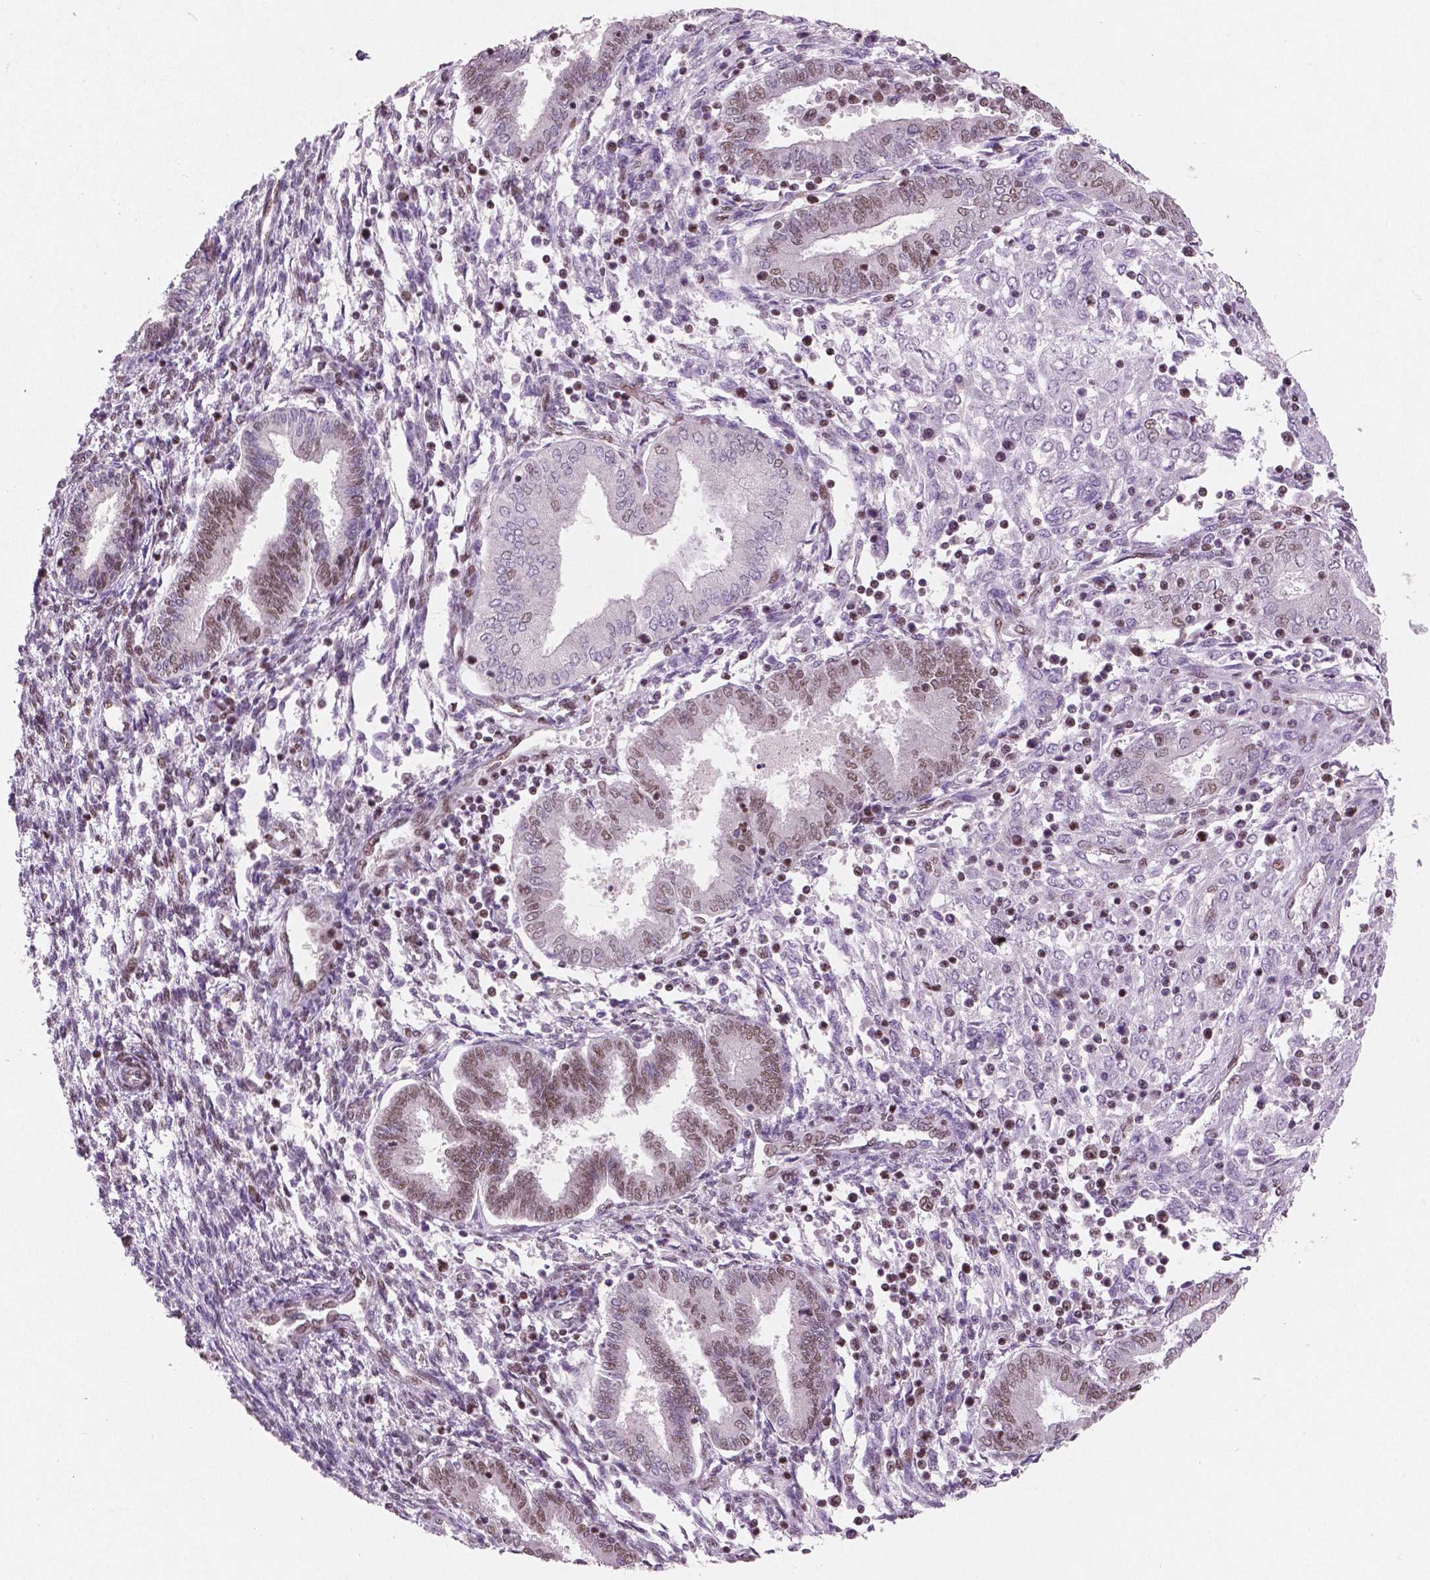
{"staining": {"intensity": "moderate", "quantity": "25%-75%", "location": "nuclear"}, "tissue": "endometrium", "cell_type": "Cells in endometrial stroma", "image_type": "normal", "snomed": [{"axis": "morphology", "description": "Normal tissue, NOS"}, {"axis": "topography", "description": "Endometrium"}], "caption": "Protein staining of unremarkable endometrium shows moderate nuclear staining in about 25%-75% of cells in endometrial stroma. The protein of interest is stained brown, and the nuclei are stained in blue (DAB IHC with brightfield microscopy, high magnification).", "gene": "BRD4", "patient": {"sex": "female", "age": 42}}